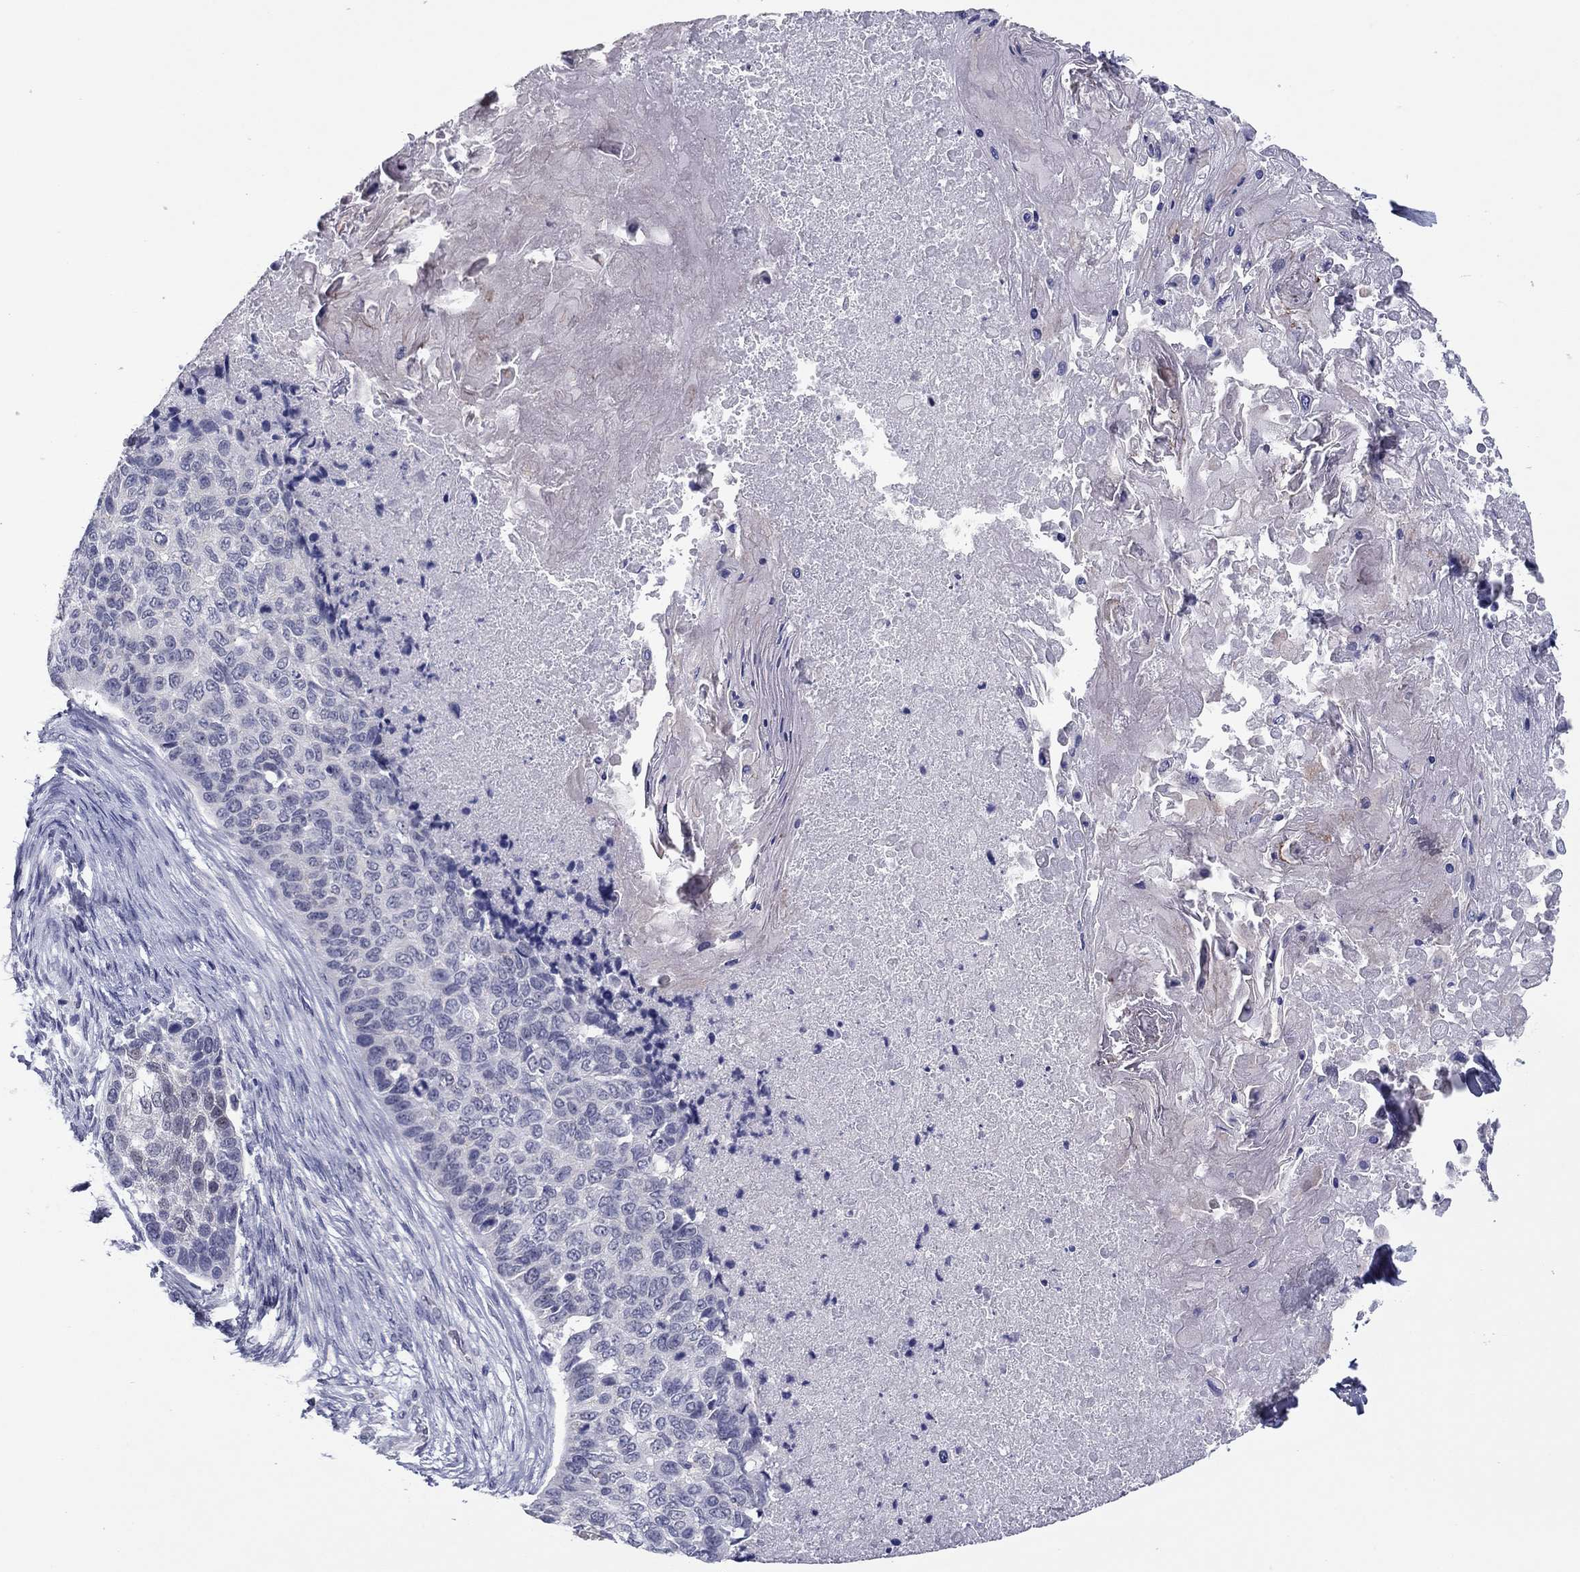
{"staining": {"intensity": "negative", "quantity": "none", "location": "none"}, "tissue": "lung cancer", "cell_type": "Tumor cells", "image_type": "cancer", "snomed": [{"axis": "morphology", "description": "Squamous cell carcinoma, NOS"}, {"axis": "topography", "description": "Lung"}], "caption": "The immunohistochemistry (IHC) histopathology image has no significant staining in tumor cells of lung cancer (squamous cell carcinoma) tissue.", "gene": "TCFL5", "patient": {"sex": "male", "age": 69}}